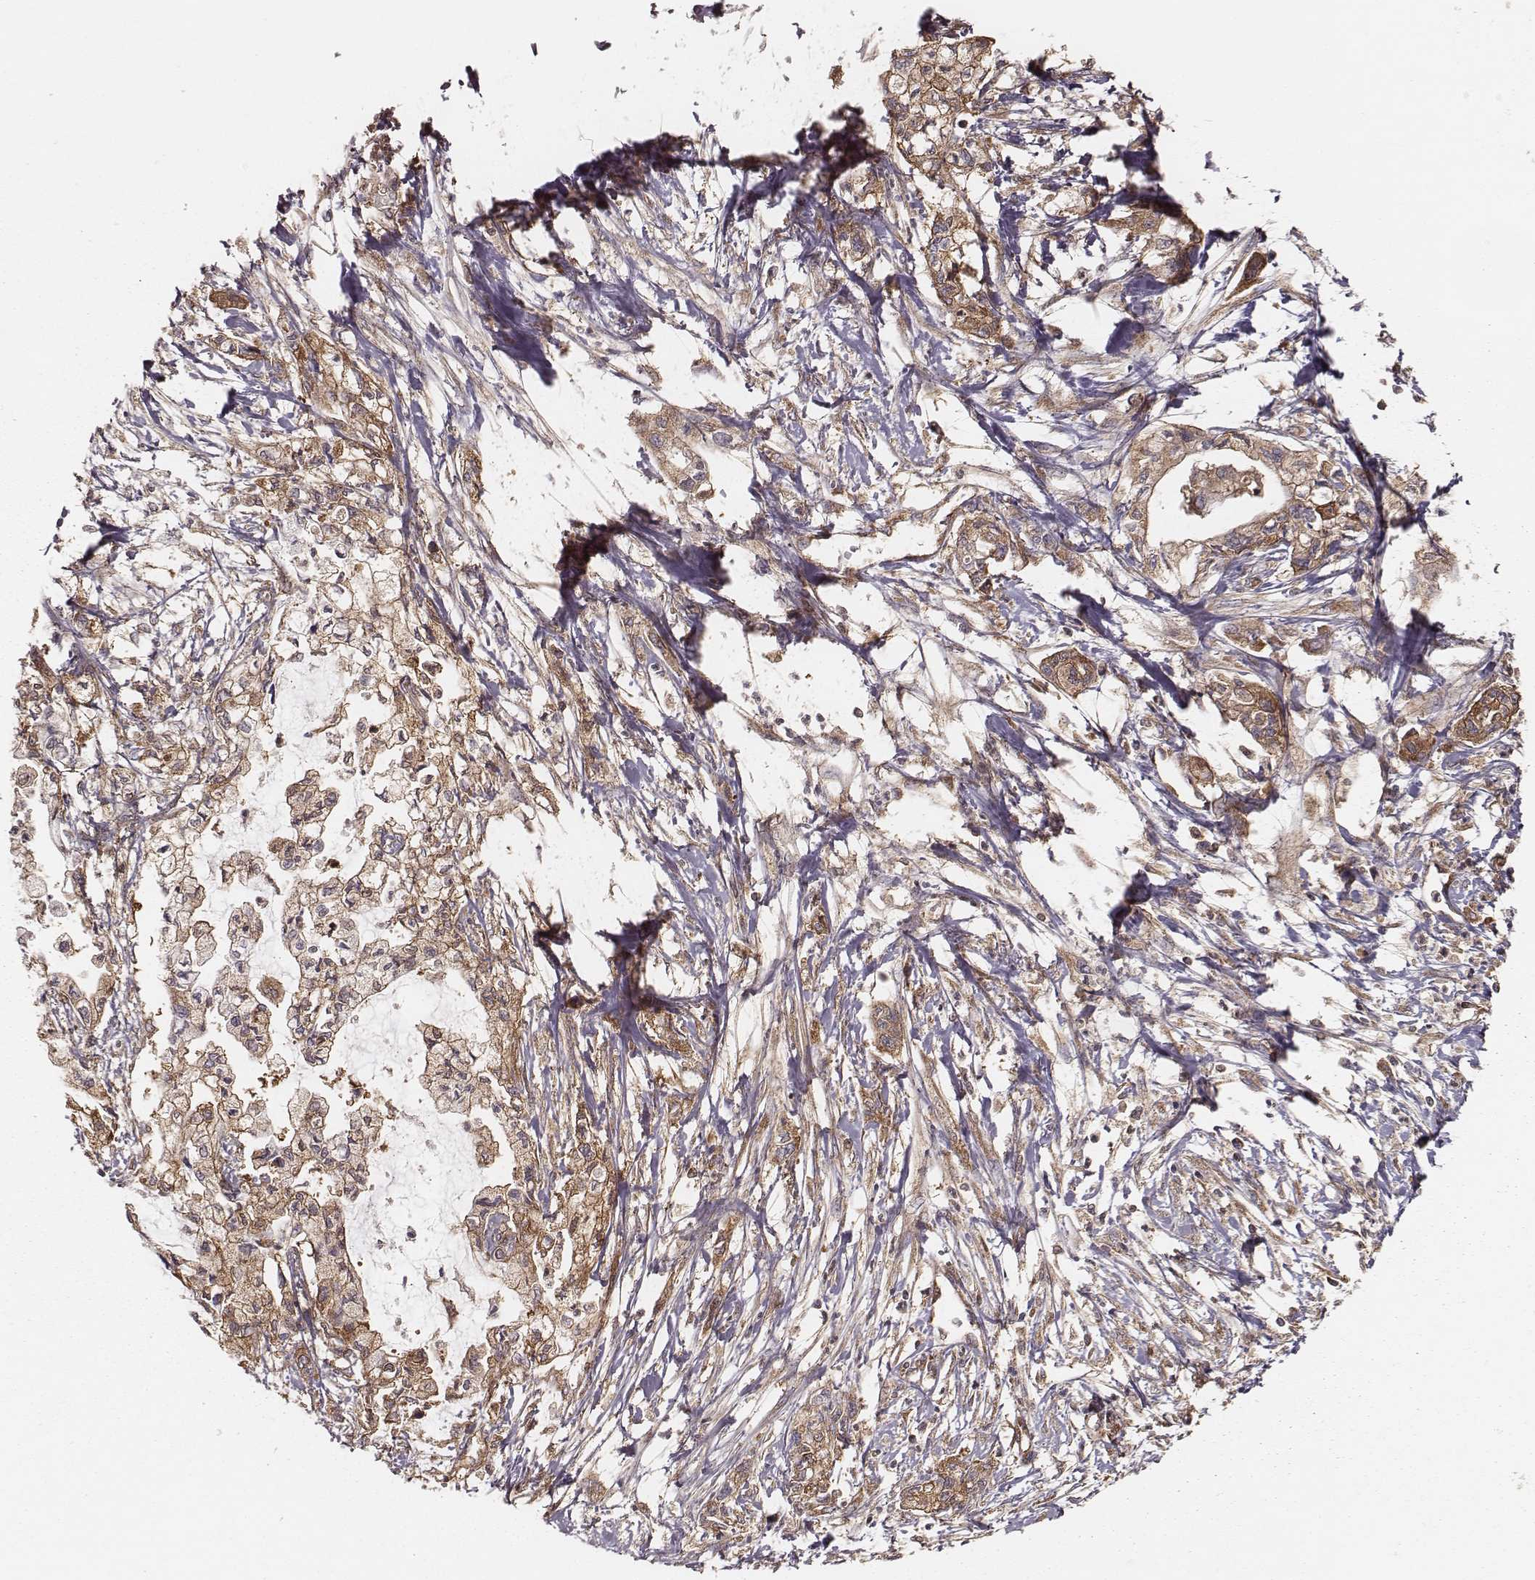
{"staining": {"intensity": "moderate", "quantity": "25%-75%", "location": "cytoplasmic/membranous"}, "tissue": "pancreatic cancer", "cell_type": "Tumor cells", "image_type": "cancer", "snomed": [{"axis": "morphology", "description": "Adenocarcinoma, NOS"}, {"axis": "topography", "description": "Pancreas"}], "caption": "Adenocarcinoma (pancreatic) stained with a brown dye shows moderate cytoplasmic/membranous positive expression in approximately 25%-75% of tumor cells.", "gene": "CARS1", "patient": {"sex": "male", "age": 54}}